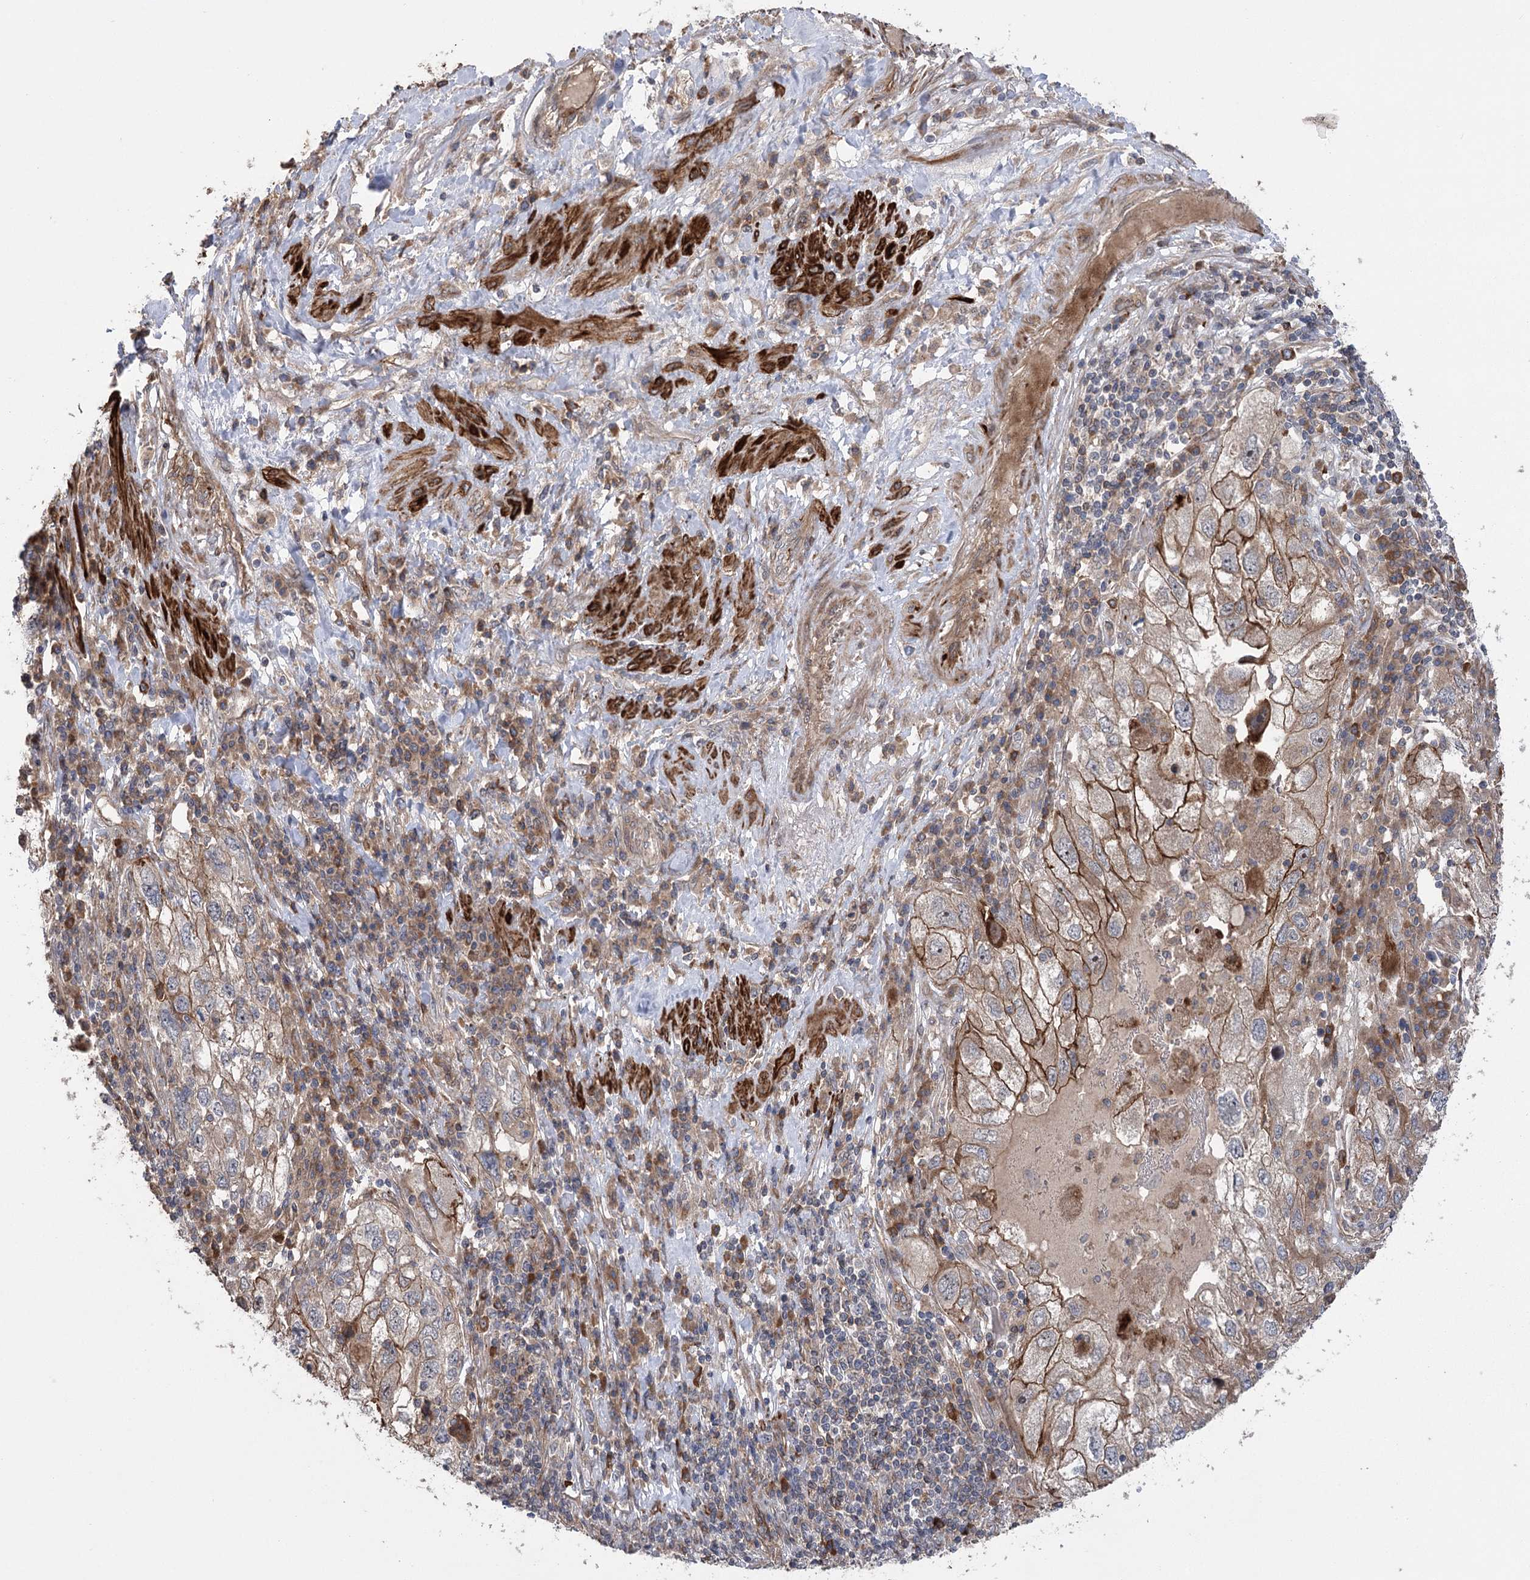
{"staining": {"intensity": "moderate", "quantity": "25%-75%", "location": "cytoplasmic/membranous"}, "tissue": "endometrial cancer", "cell_type": "Tumor cells", "image_type": "cancer", "snomed": [{"axis": "morphology", "description": "Adenocarcinoma, NOS"}, {"axis": "topography", "description": "Endometrium"}], "caption": "DAB immunohistochemical staining of human endometrial adenocarcinoma displays moderate cytoplasmic/membranous protein positivity in about 25%-75% of tumor cells.", "gene": "KCNN2", "patient": {"sex": "female", "age": 49}}